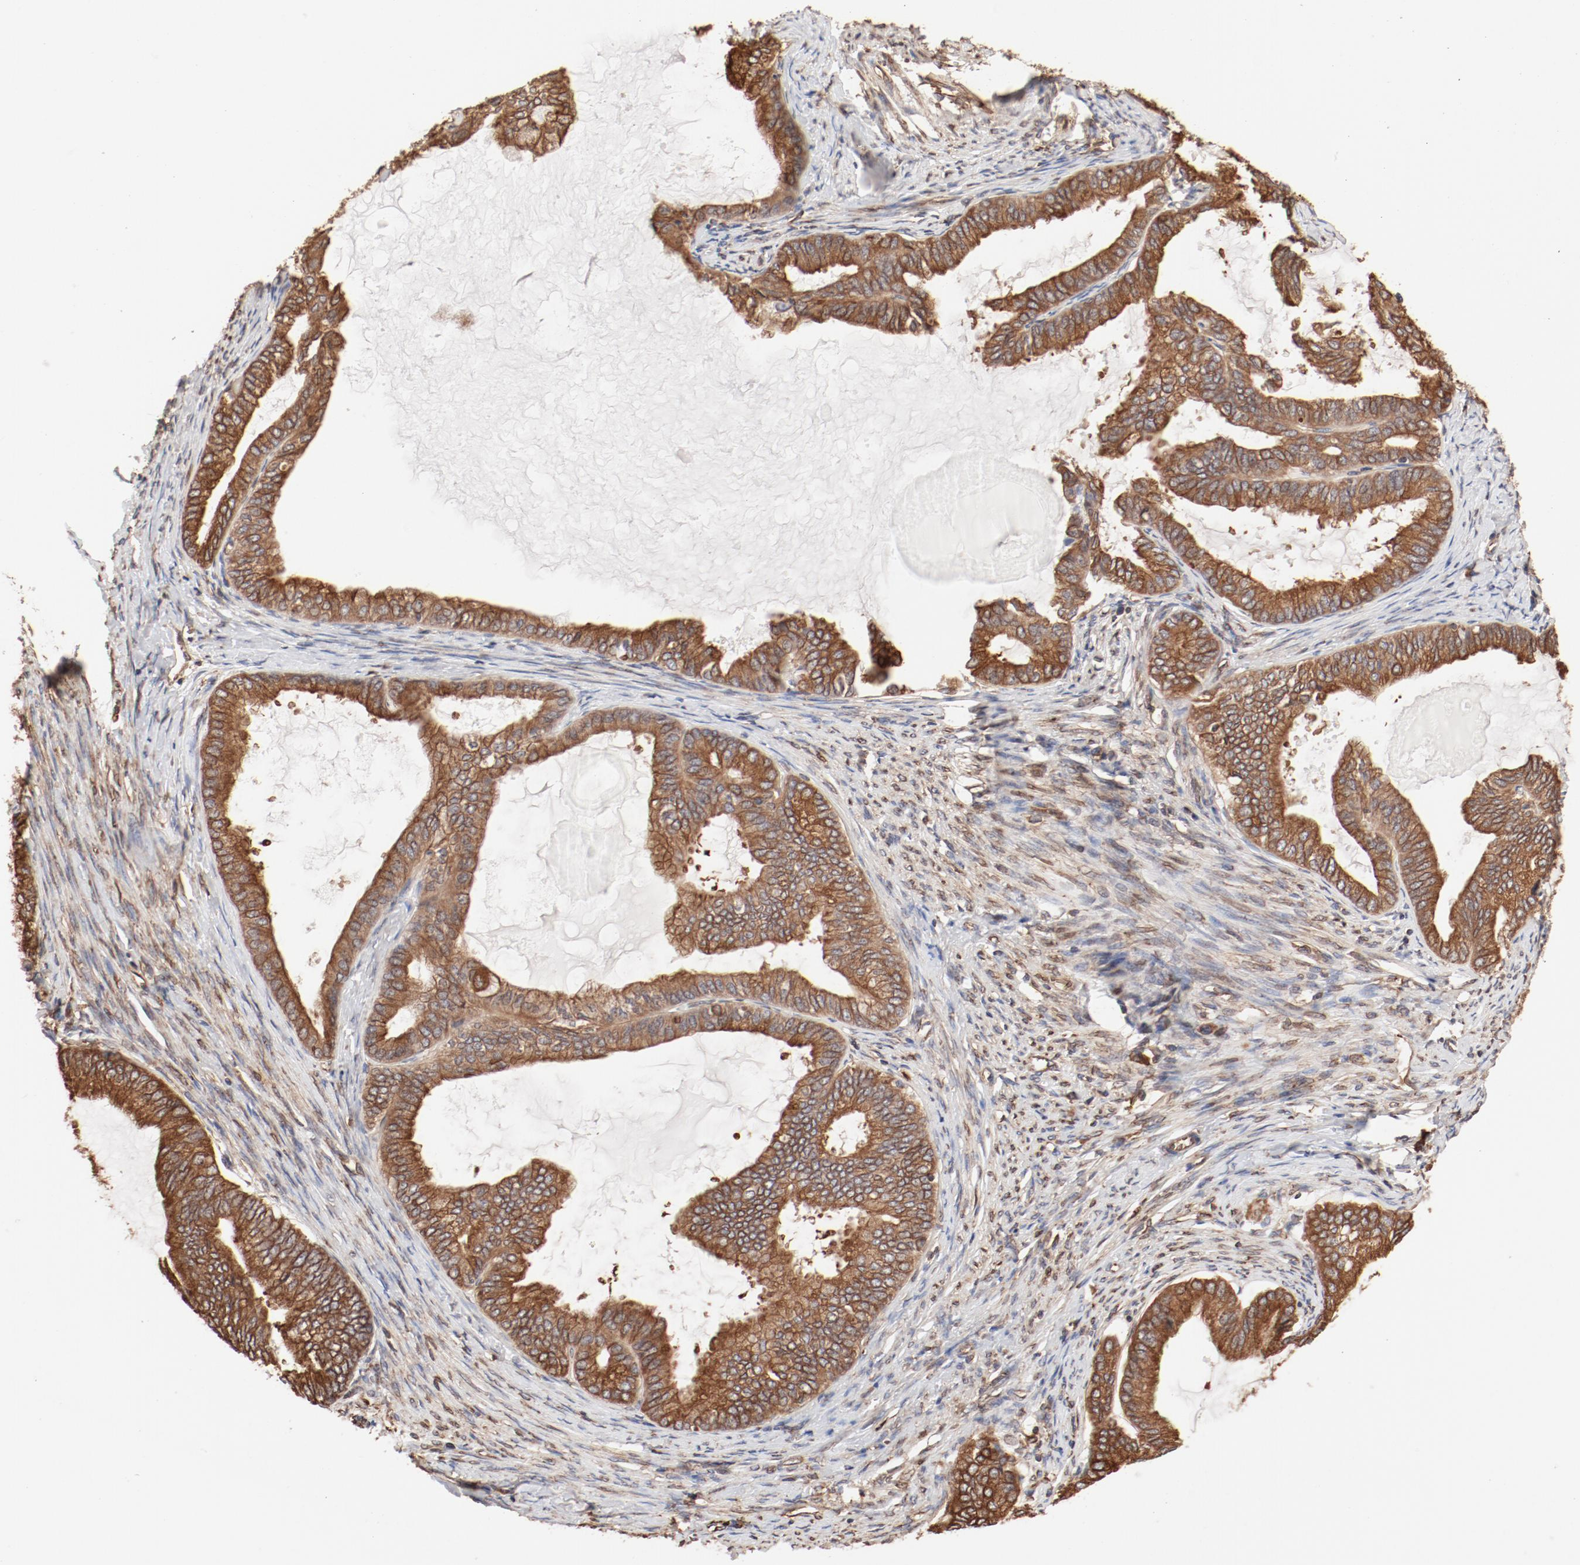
{"staining": {"intensity": "moderate", "quantity": ">75%", "location": "cytoplasmic/membranous"}, "tissue": "endometrial cancer", "cell_type": "Tumor cells", "image_type": "cancer", "snomed": [{"axis": "morphology", "description": "Adenocarcinoma, NOS"}, {"axis": "topography", "description": "Endometrium"}], "caption": "A brown stain highlights moderate cytoplasmic/membranous expression of a protein in human endometrial cancer (adenocarcinoma) tumor cells. Nuclei are stained in blue.", "gene": "BCAP31", "patient": {"sex": "female", "age": 86}}